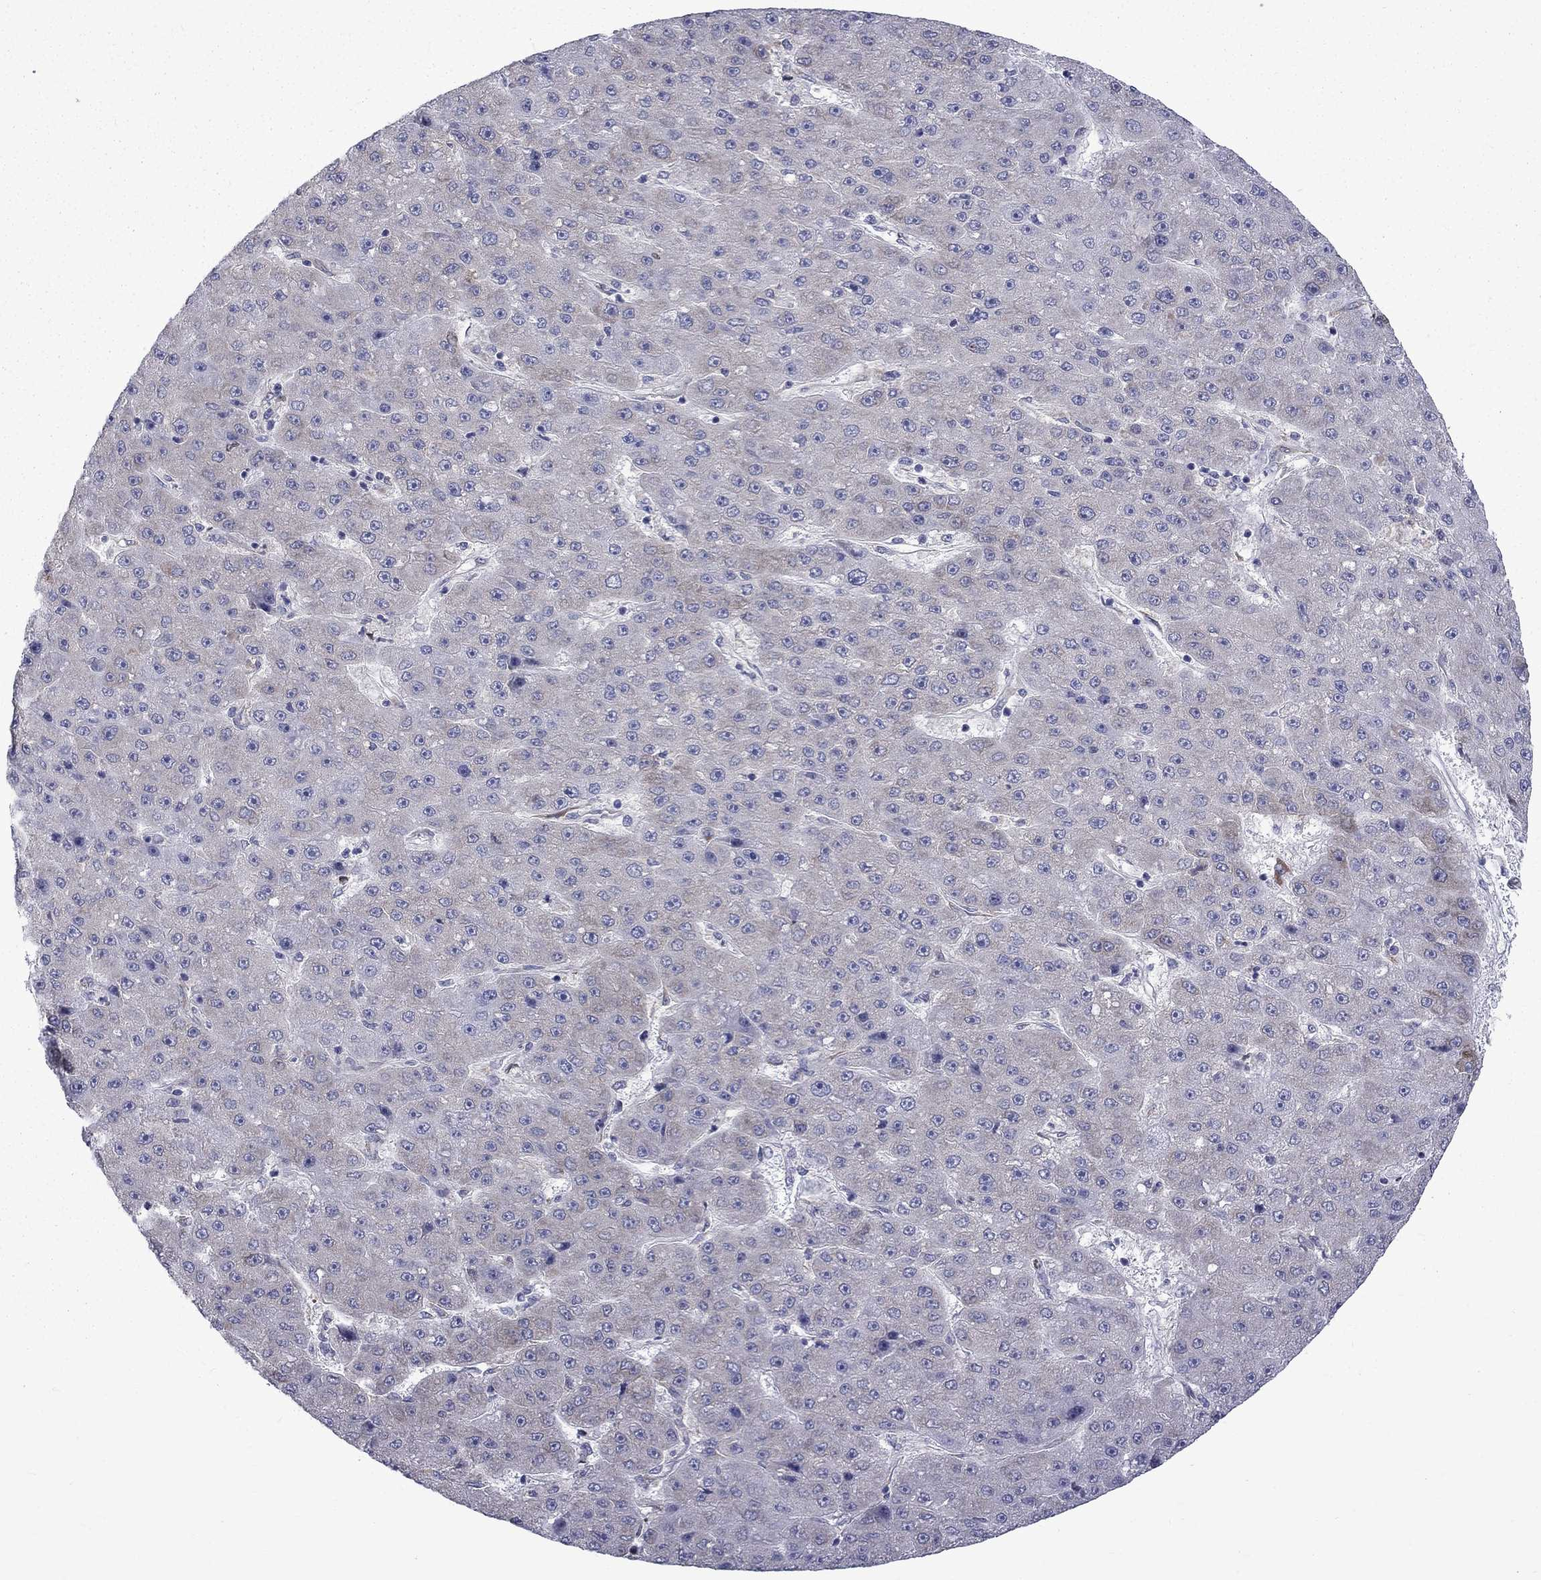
{"staining": {"intensity": "negative", "quantity": "none", "location": "none"}, "tissue": "liver cancer", "cell_type": "Tumor cells", "image_type": "cancer", "snomed": [{"axis": "morphology", "description": "Carcinoma, Hepatocellular, NOS"}, {"axis": "topography", "description": "Liver"}], "caption": "An IHC micrograph of hepatocellular carcinoma (liver) is shown. There is no staining in tumor cells of hepatocellular carcinoma (liver).", "gene": "PABPC4", "patient": {"sex": "male", "age": 67}}